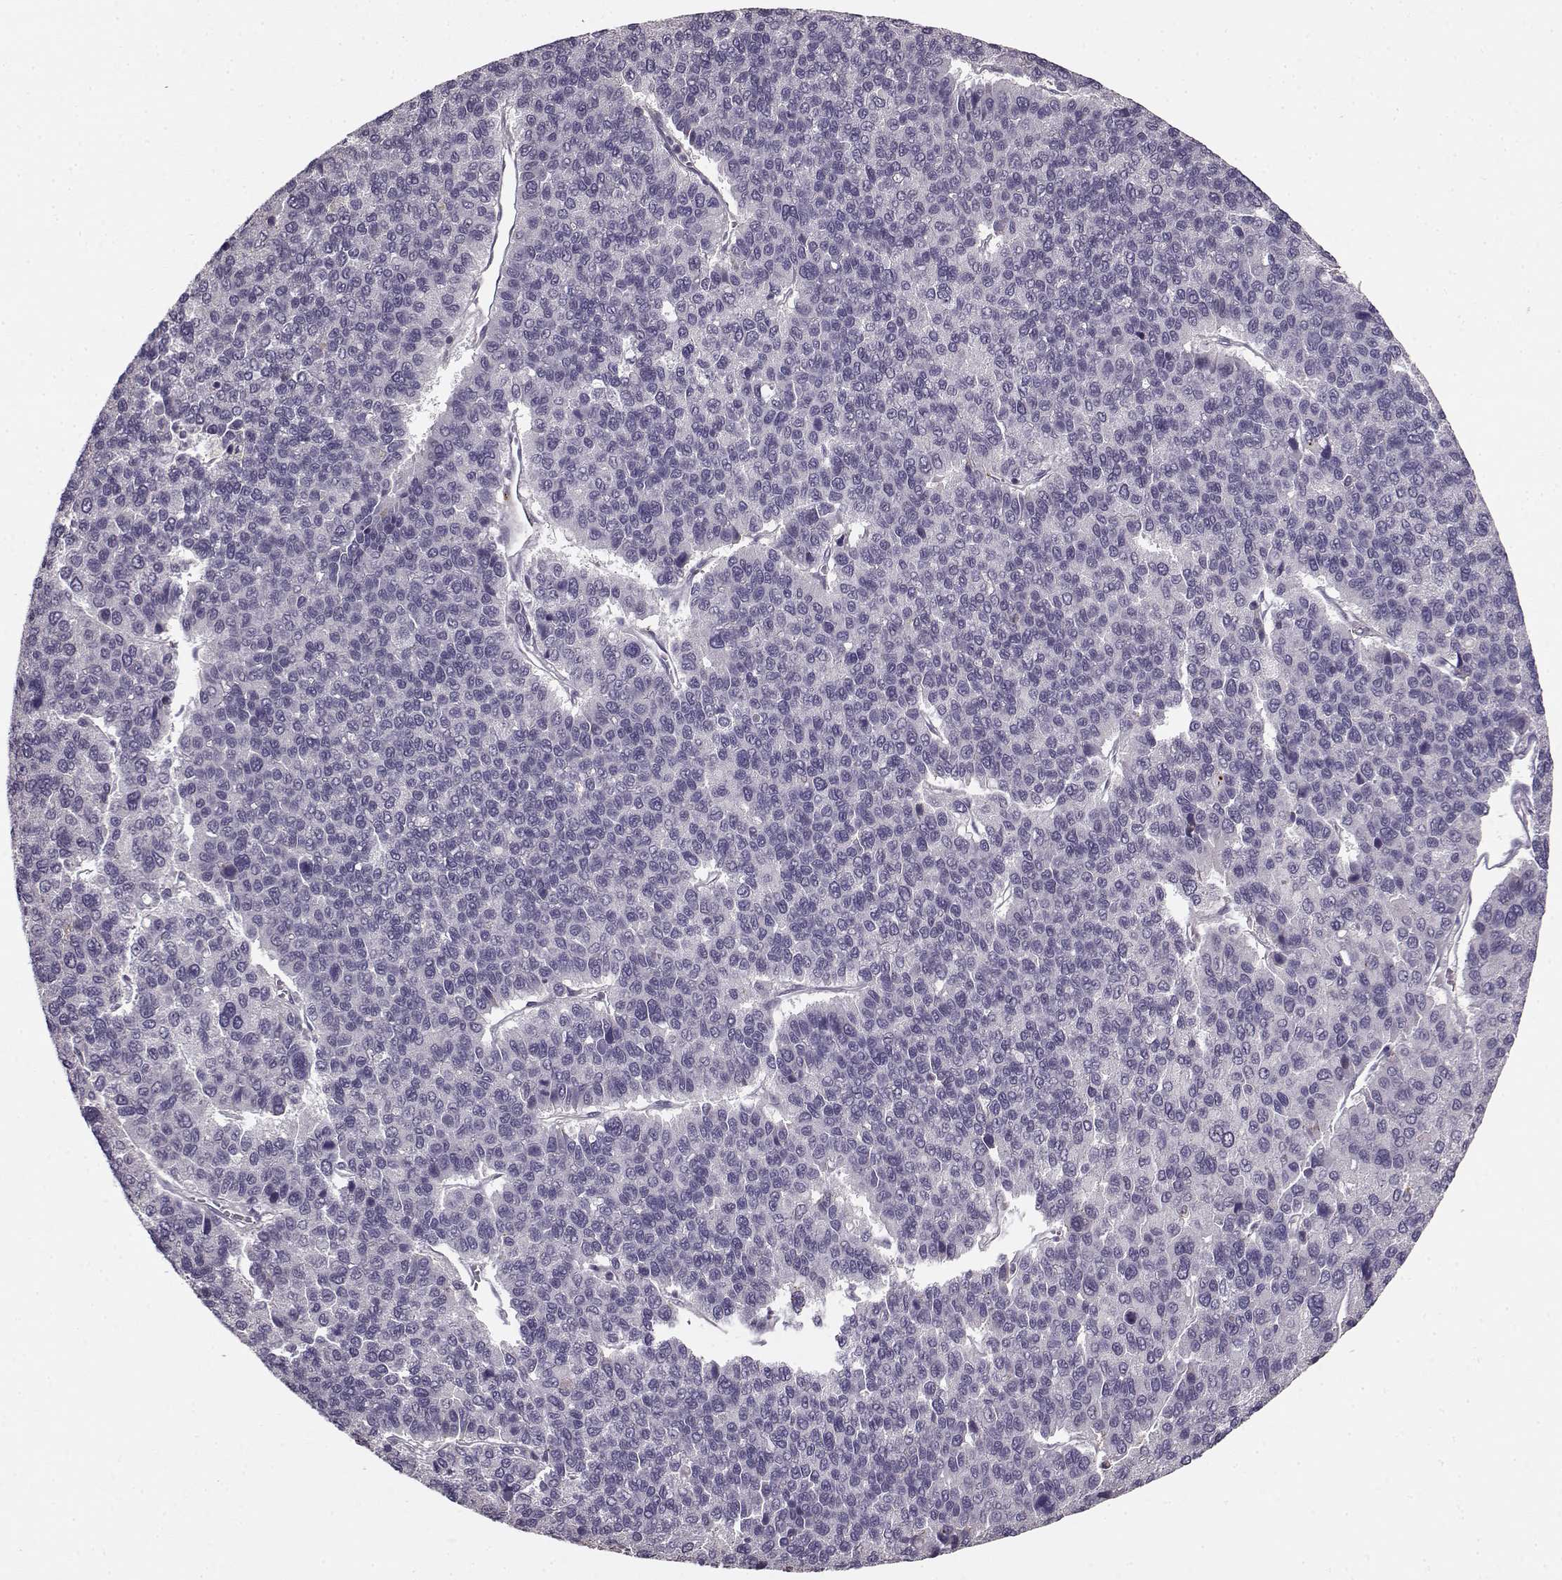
{"staining": {"intensity": "negative", "quantity": "none", "location": "none"}, "tissue": "liver cancer", "cell_type": "Tumor cells", "image_type": "cancer", "snomed": [{"axis": "morphology", "description": "Carcinoma, Hepatocellular, NOS"}, {"axis": "topography", "description": "Liver"}], "caption": "Immunohistochemistry micrograph of neoplastic tissue: human liver hepatocellular carcinoma stained with DAB reveals no significant protein positivity in tumor cells.", "gene": "MFSD1", "patient": {"sex": "female", "age": 41}}